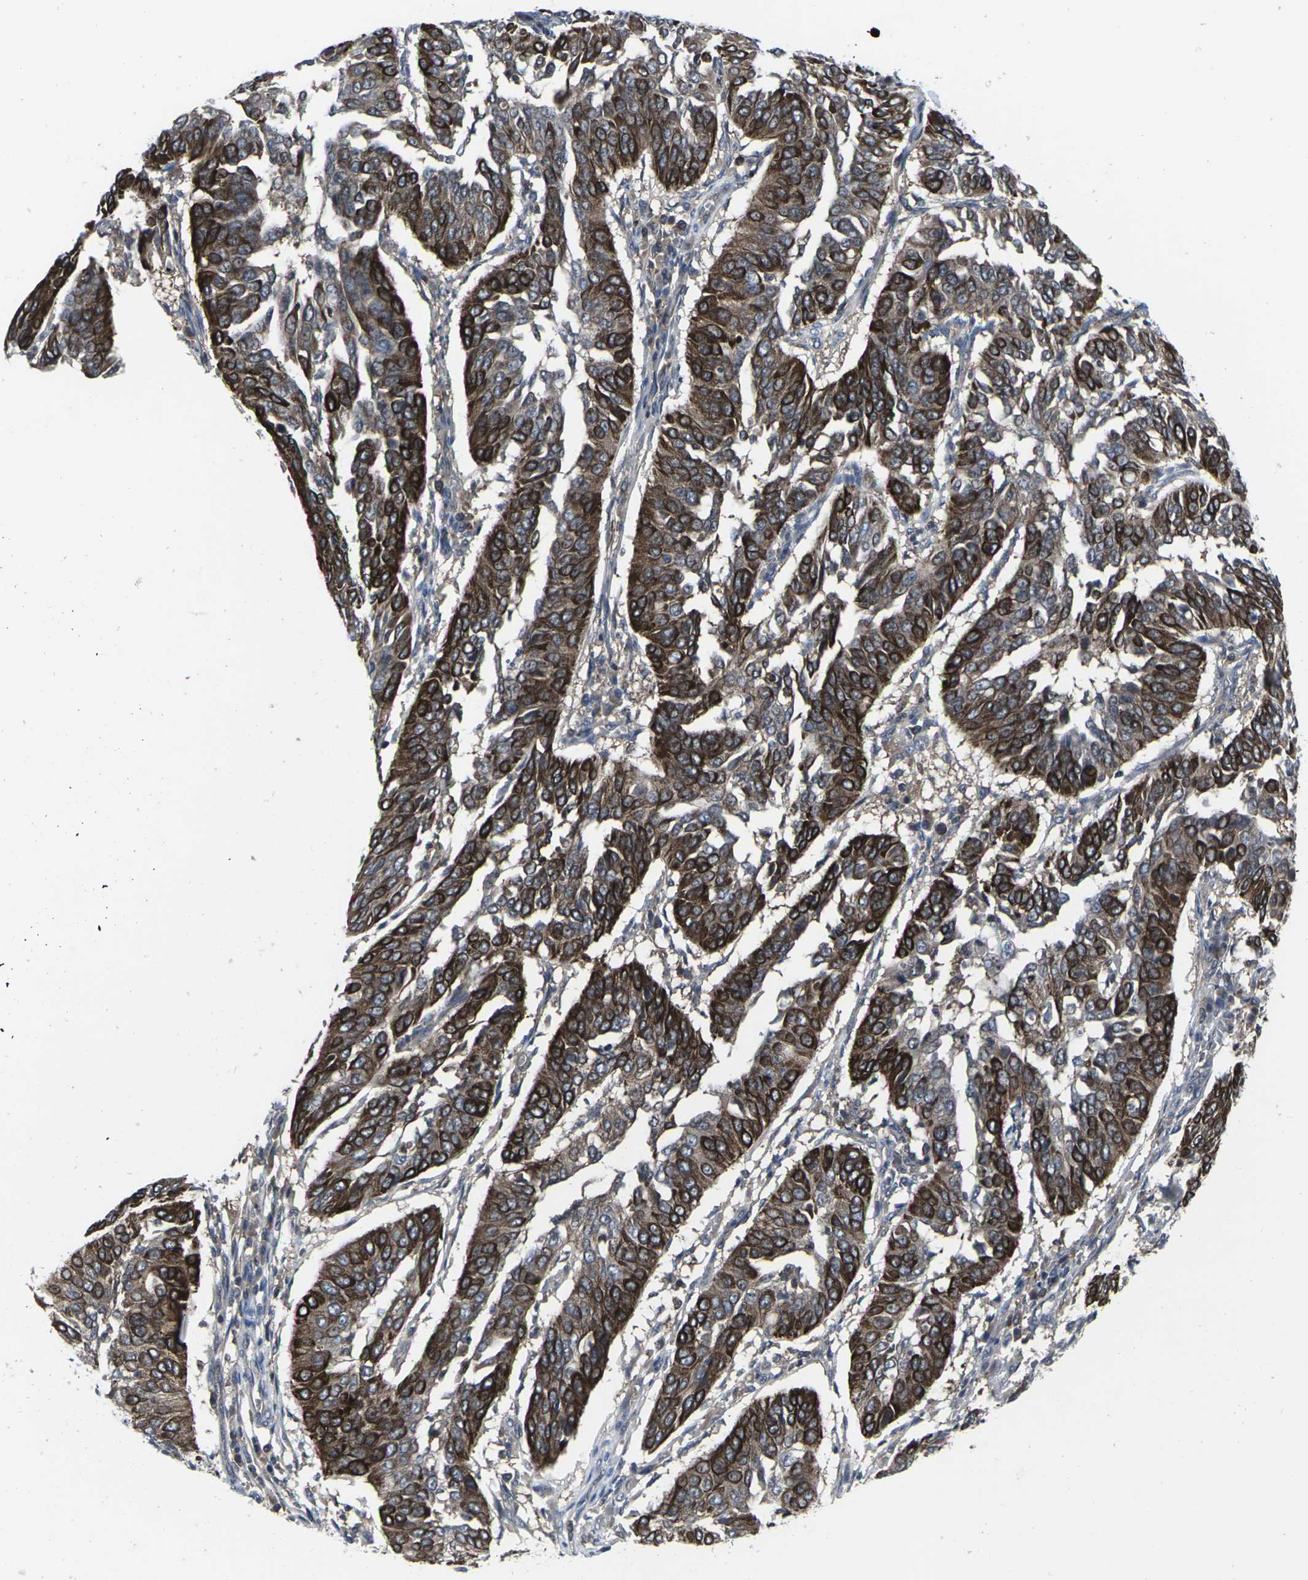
{"staining": {"intensity": "strong", "quantity": ">75%", "location": "cytoplasmic/membranous"}, "tissue": "cervical cancer", "cell_type": "Tumor cells", "image_type": "cancer", "snomed": [{"axis": "morphology", "description": "Normal tissue, NOS"}, {"axis": "morphology", "description": "Squamous cell carcinoma, NOS"}, {"axis": "topography", "description": "Cervix"}], "caption": "Immunohistochemical staining of human cervical squamous cell carcinoma displays strong cytoplasmic/membranous protein positivity in about >75% of tumor cells.", "gene": "HPRT1", "patient": {"sex": "female", "age": 39}}